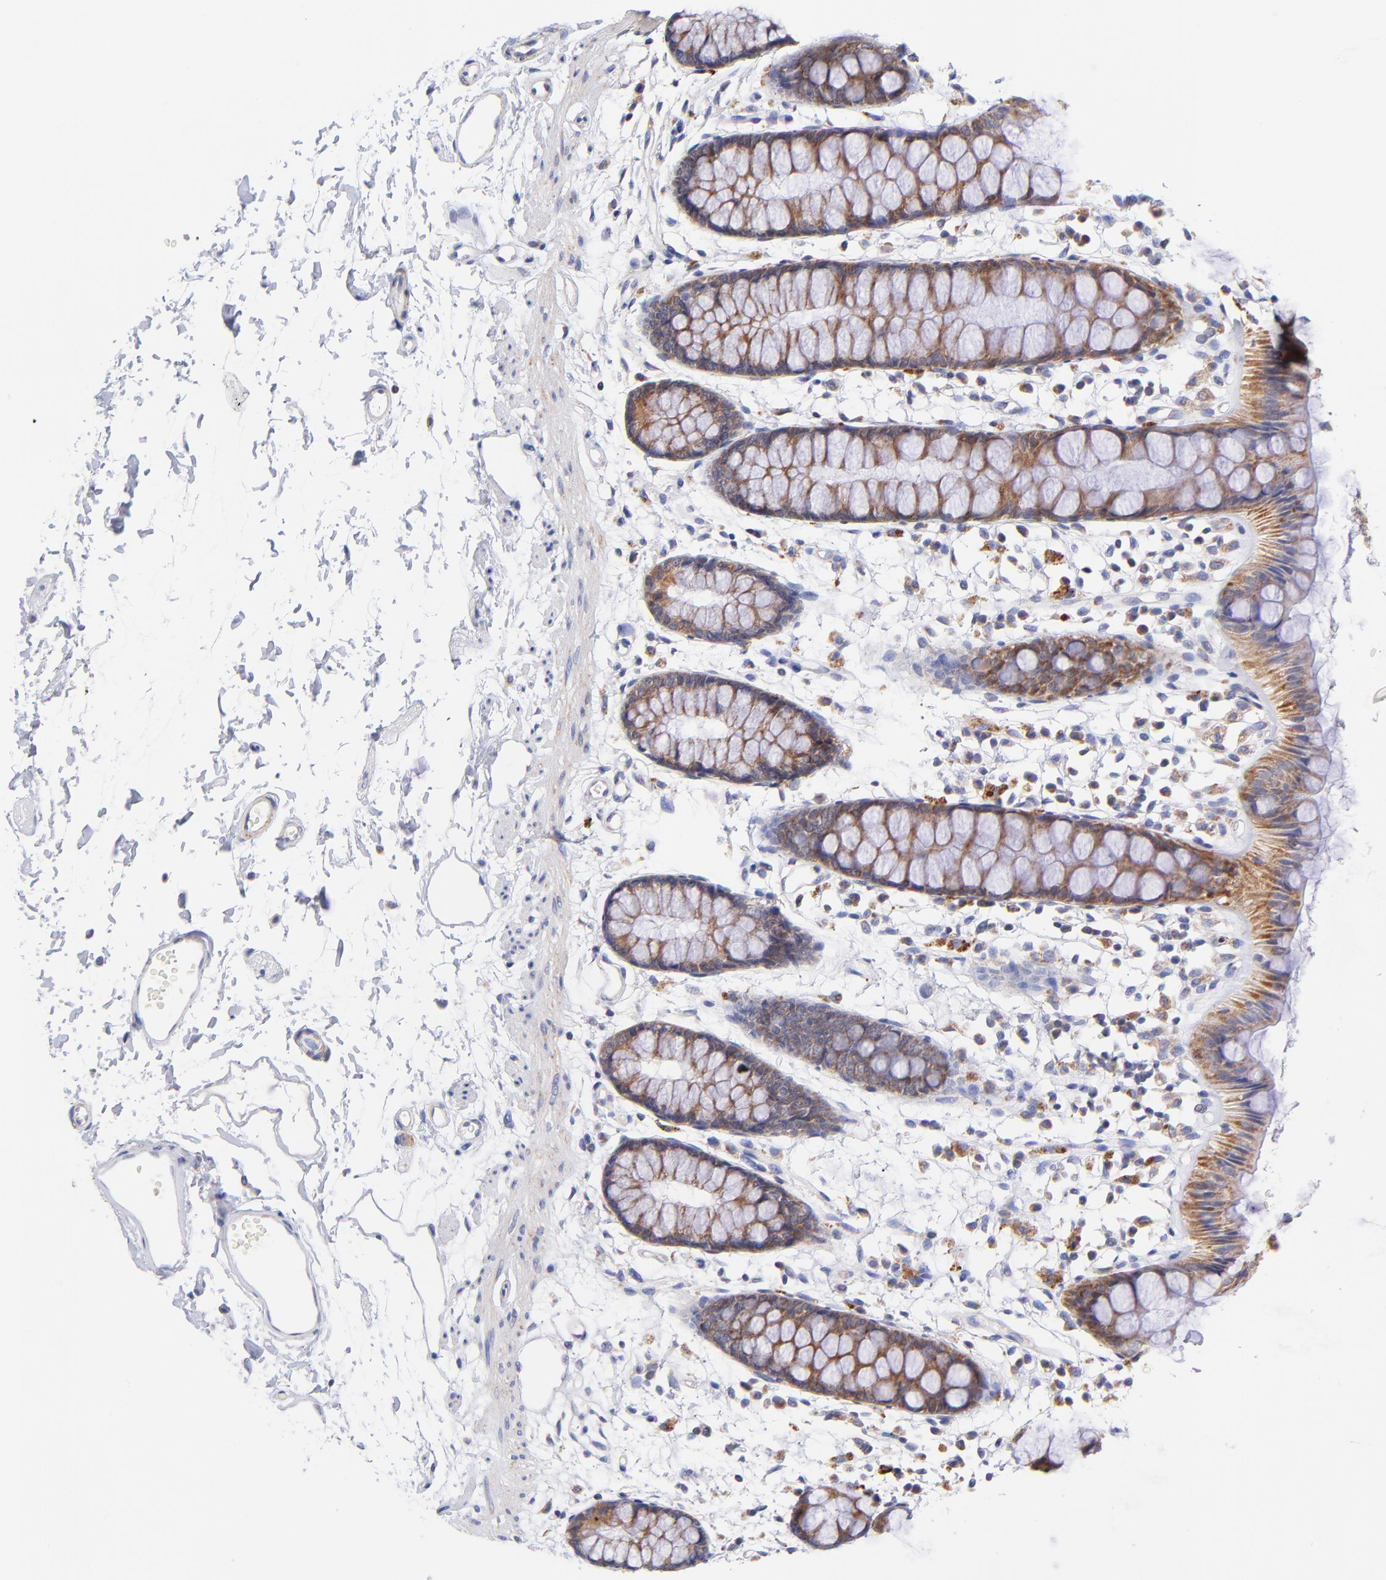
{"staining": {"intensity": "moderate", "quantity": "25%-75%", "location": "cytoplasmic/membranous"}, "tissue": "rectum", "cell_type": "Glandular cells", "image_type": "normal", "snomed": [{"axis": "morphology", "description": "Normal tissue, NOS"}, {"axis": "topography", "description": "Rectum"}], "caption": "A brown stain labels moderate cytoplasmic/membranous staining of a protein in glandular cells of normal rectum.", "gene": "NDUFB7", "patient": {"sex": "female", "age": 66}}